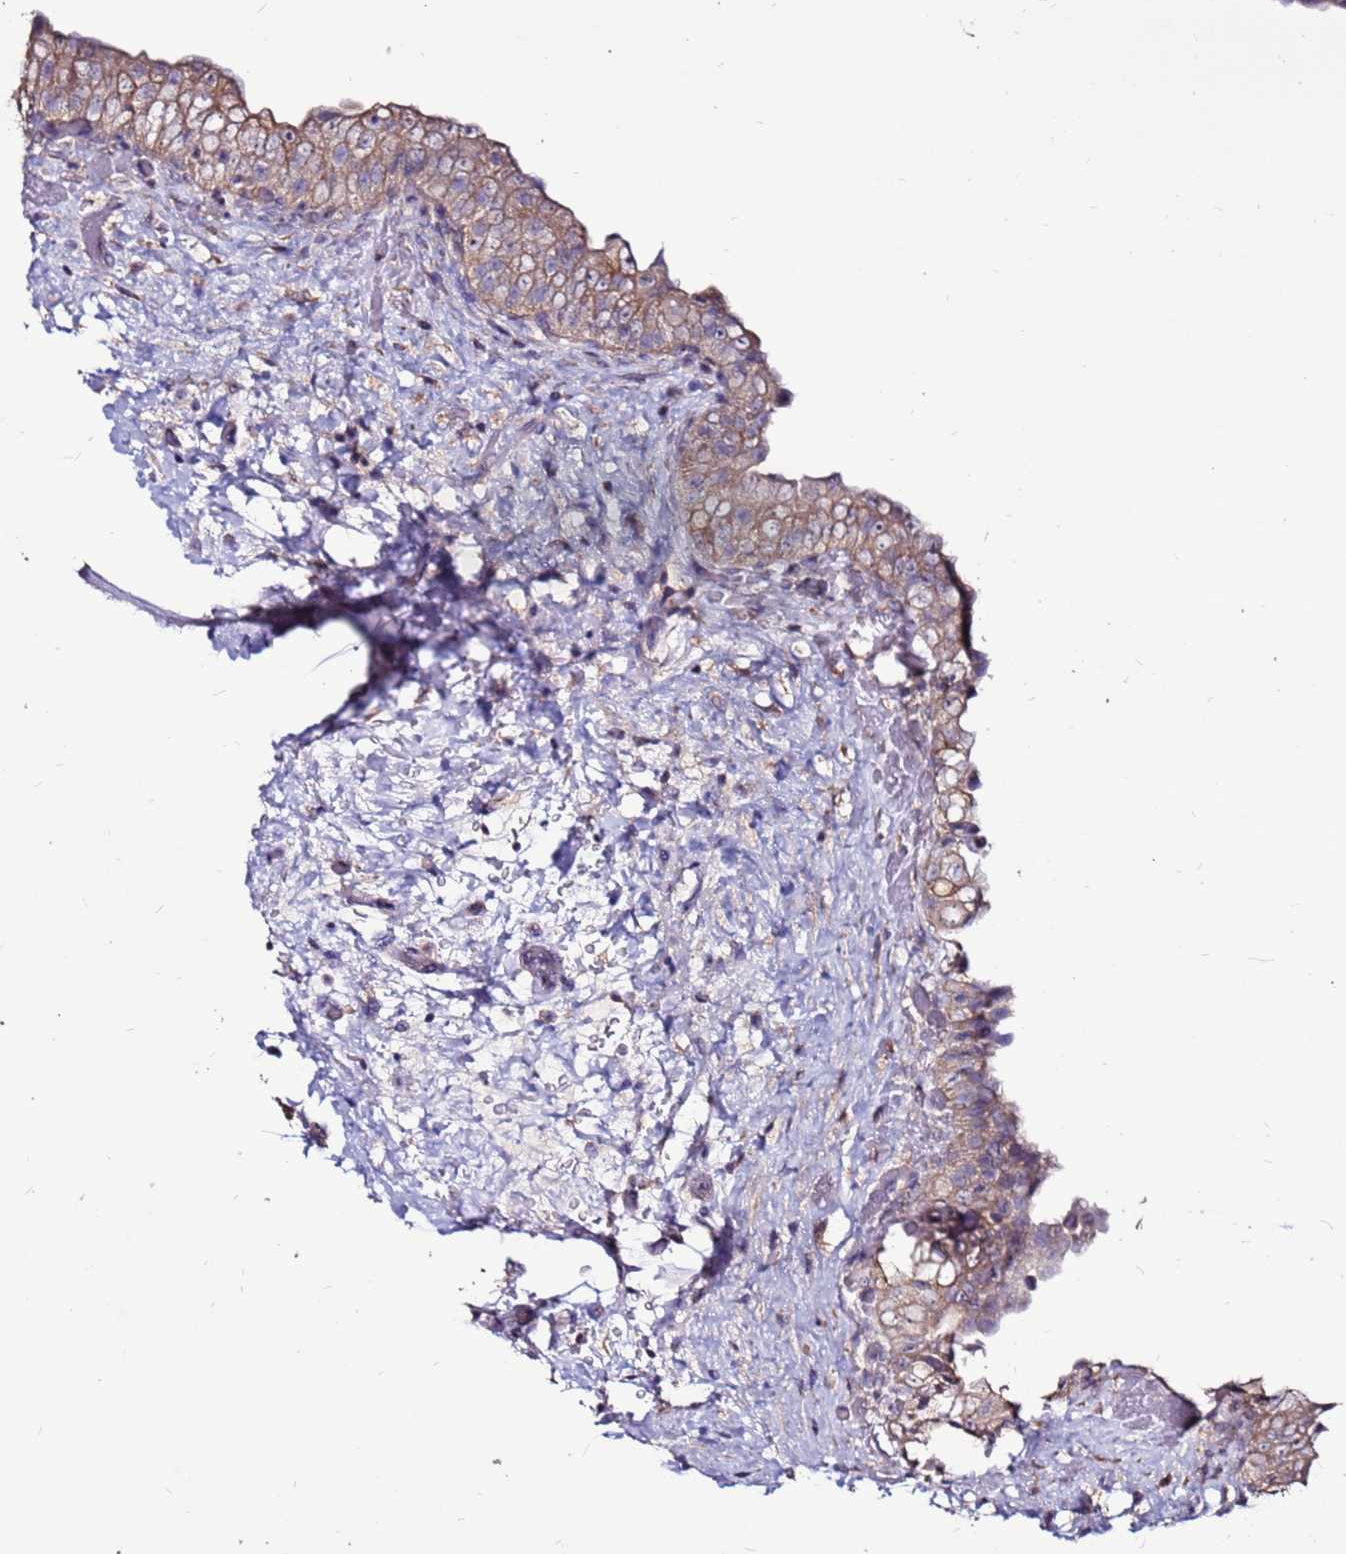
{"staining": {"intensity": "moderate", "quantity": ">75%", "location": "cytoplasmic/membranous"}, "tissue": "urinary bladder", "cell_type": "Urothelial cells", "image_type": "normal", "snomed": [{"axis": "morphology", "description": "Normal tissue, NOS"}, {"axis": "topography", "description": "Urinary bladder"}], "caption": "IHC of unremarkable human urinary bladder reveals medium levels of moderate cytoplasmic/membranous expression in approximately >75% of urothelial cells.", "gene": "SLC44A3", "patient": {"sex": "male", "age": 69}}